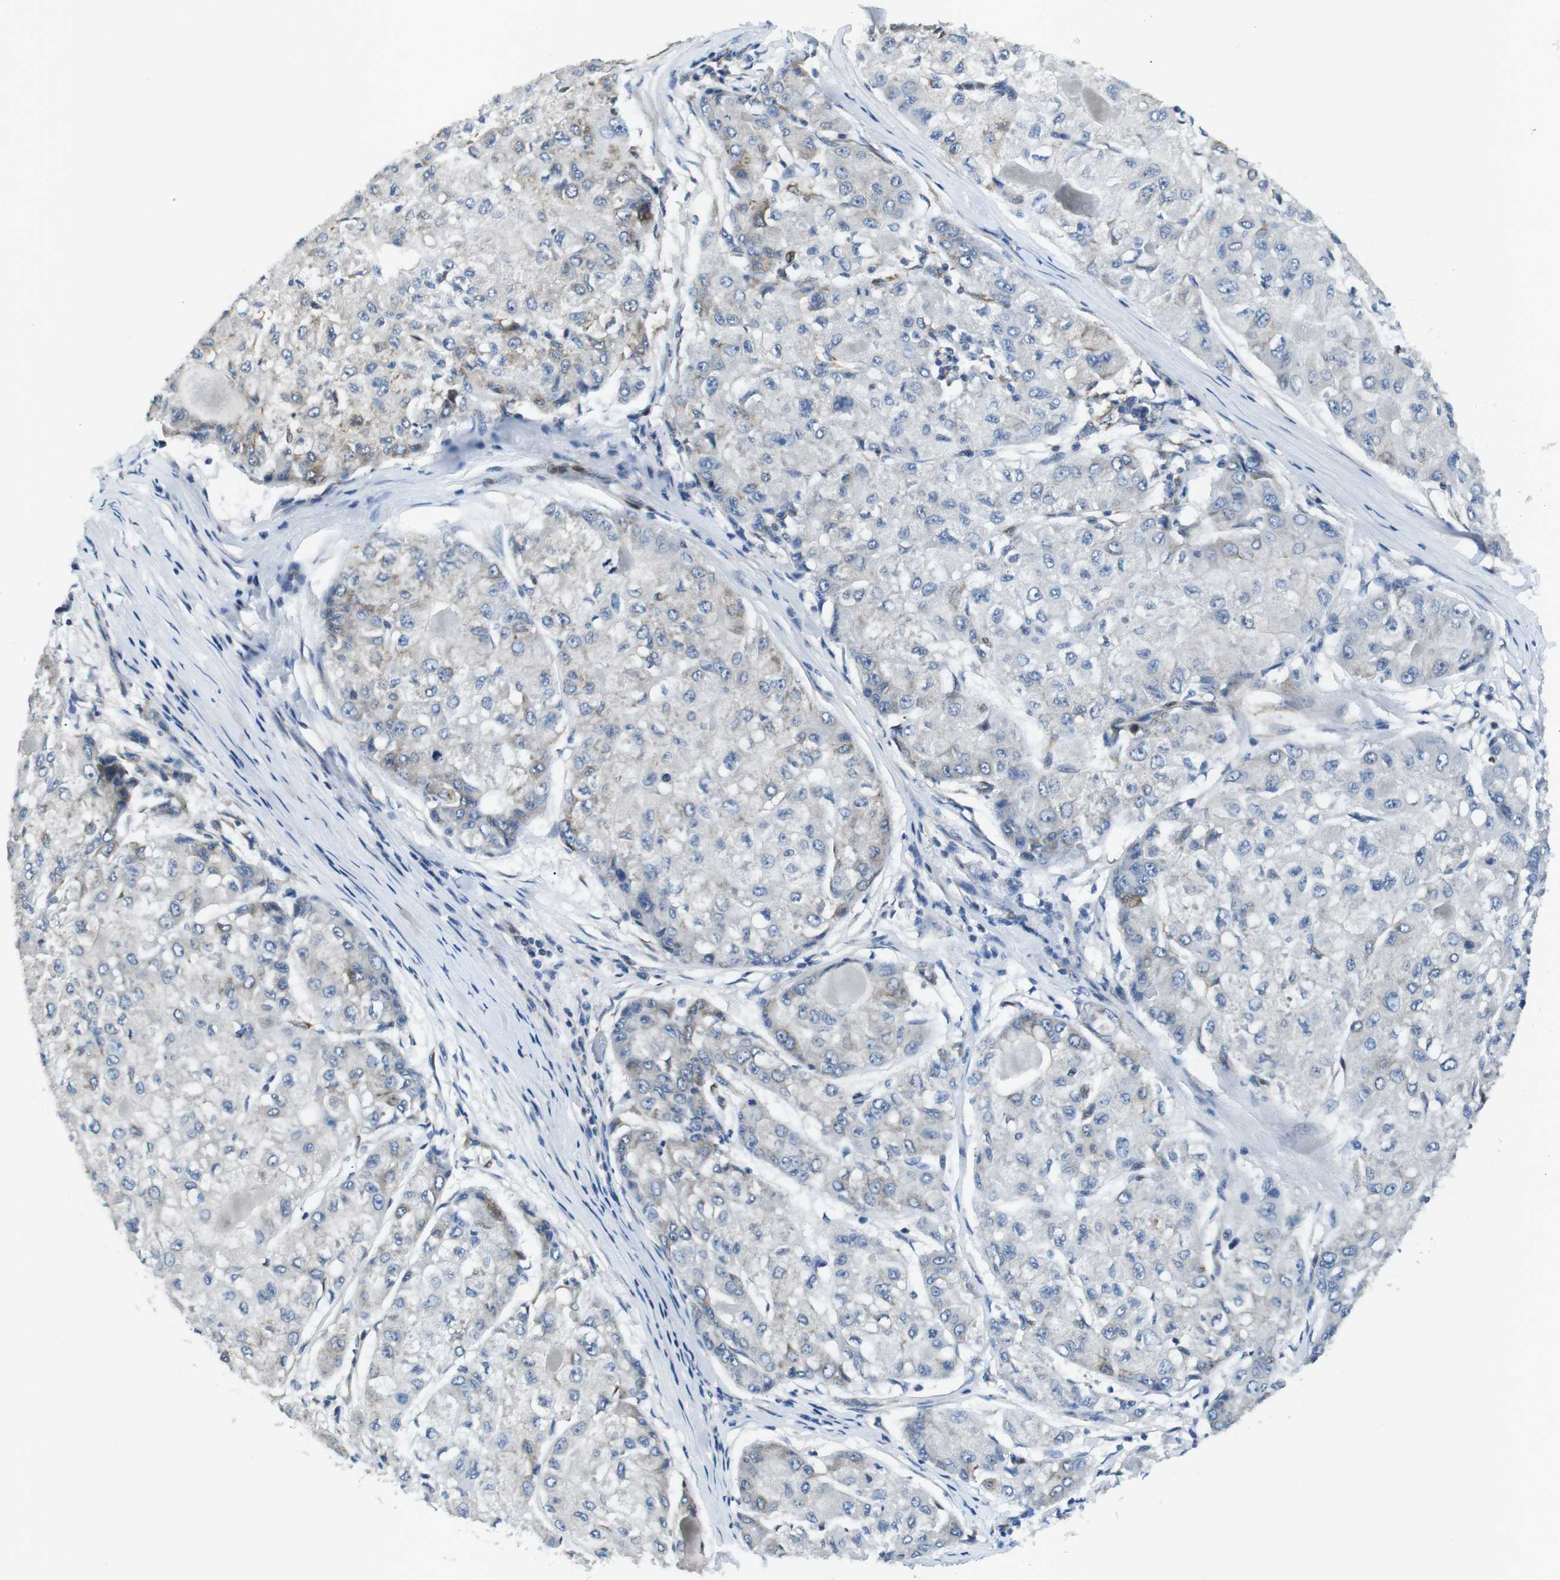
{"staining": {"intensity": "moderate", "quantity": "<25%", "location": "cytoplasmic/membranous"}, "tissue": "liver cancer", "cell_type": "Tumor cells", "image_type": "cancer", "snomed": [{"axis": "morphology", "description": "Carcinoma, Hepatocellular, NOS"}, {"axis": "topography", "description": "Liver"}], "caption": "Approximately <25% of tumor cells in human hepatocellular carcinoma (liver) show moderate cytoplasmic/membranous protein expression as visualized by brown immunohistochemical staining.", "gene": "PHLDA1", "patient": {"sex": "male", "age": 80}}